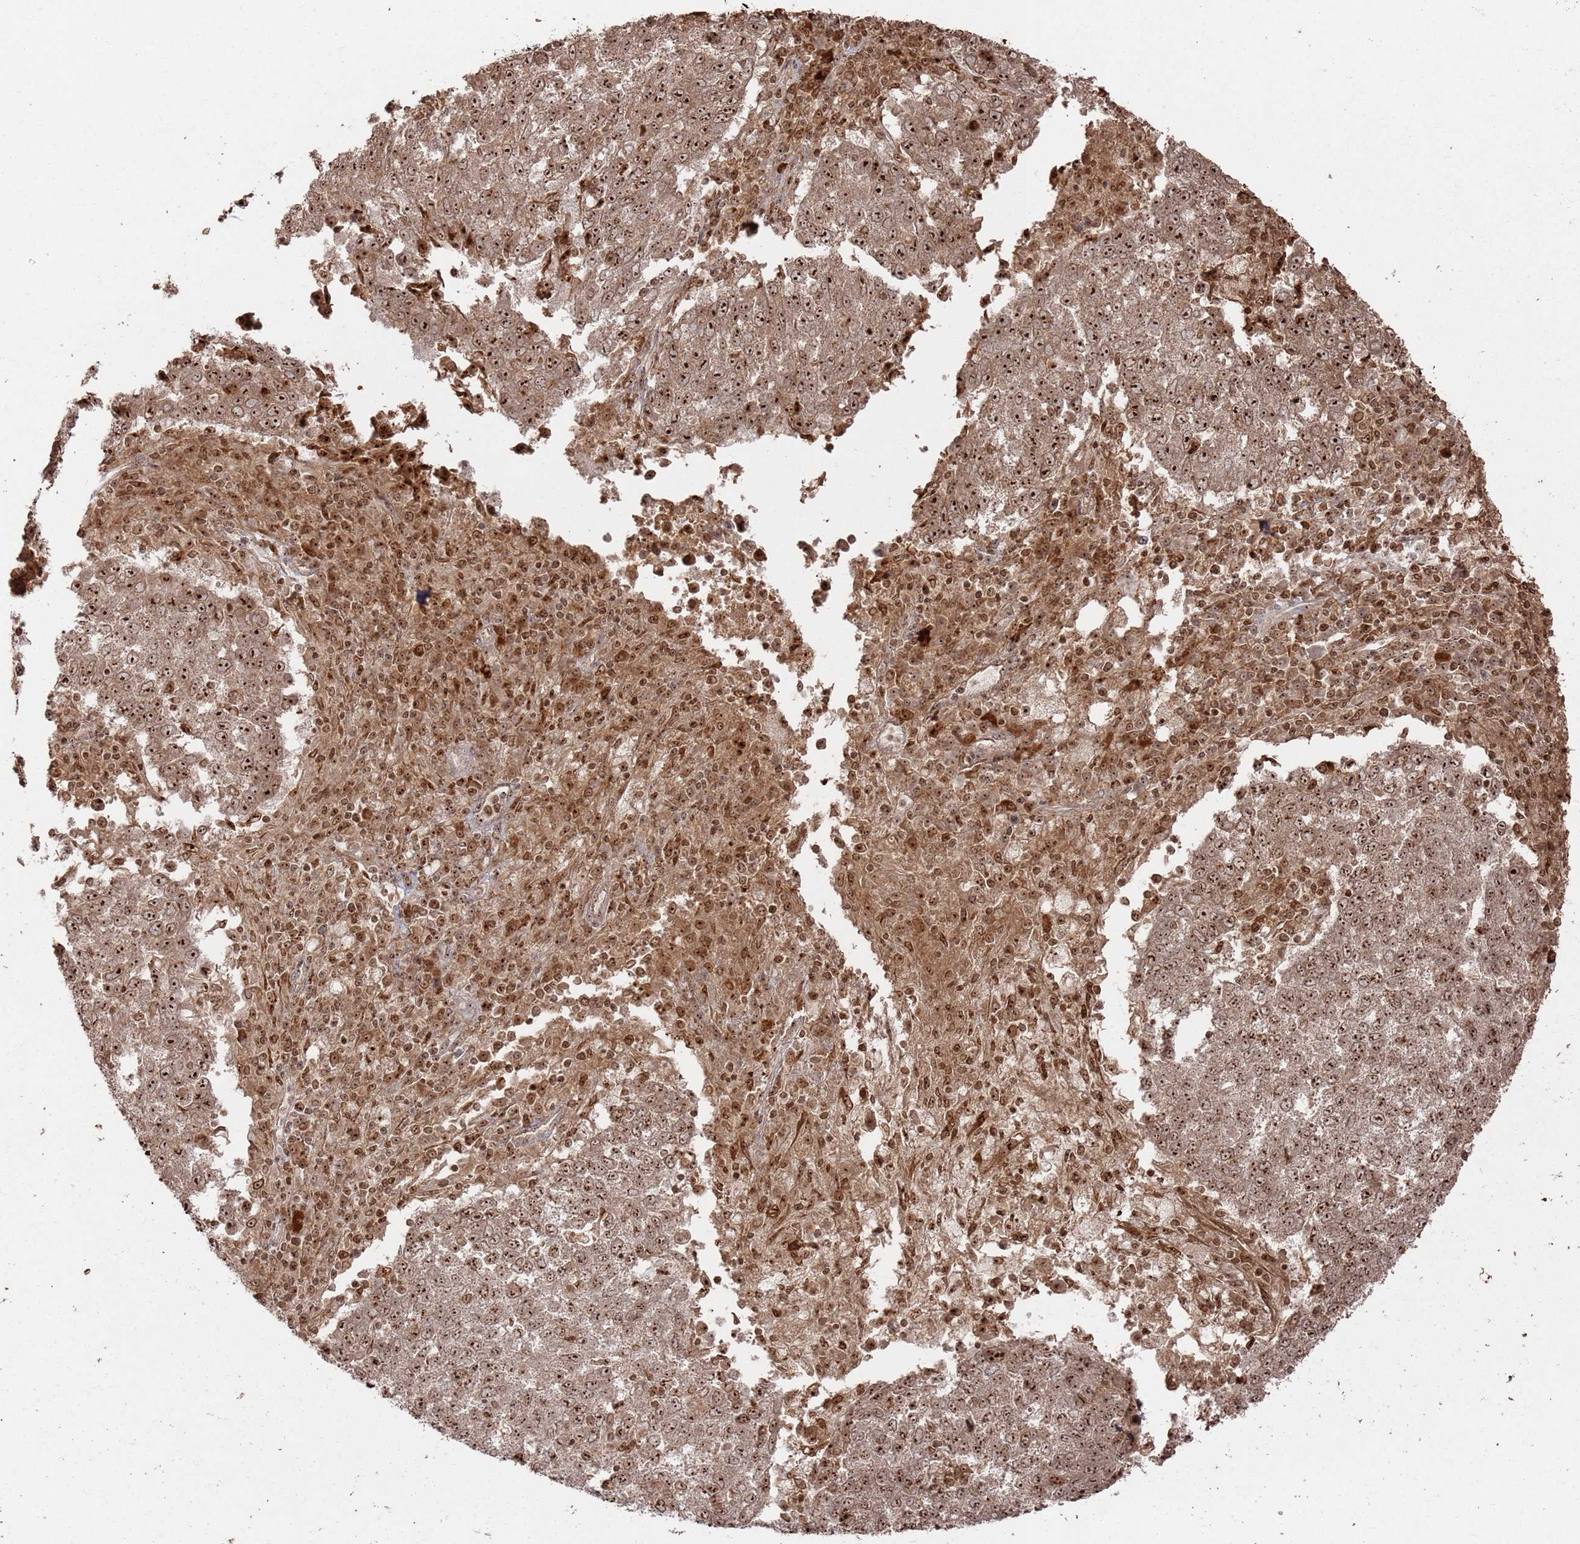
{"staining": {"intensity": "strong", "quantity": ">75%", "location": "cytoplasmic/membranous,nuclear"}, "tissue": "lung cancer", "cell_type": "Tumor cells", "image_type": "cancer", "snomed": [{"axis": "morphology", "description": "Squamous cell carcinoma, NOS"}, {"axis": "topography", "description": "Lung"}], "caption": "This is an image of immunohistochemistry staining of lung cancer, which shows strong staining in the cytoplasmic/membranous and nuclear of tumor cells.", "gene": "UTP11", "patient": {"sex": "male", "age": 73}}